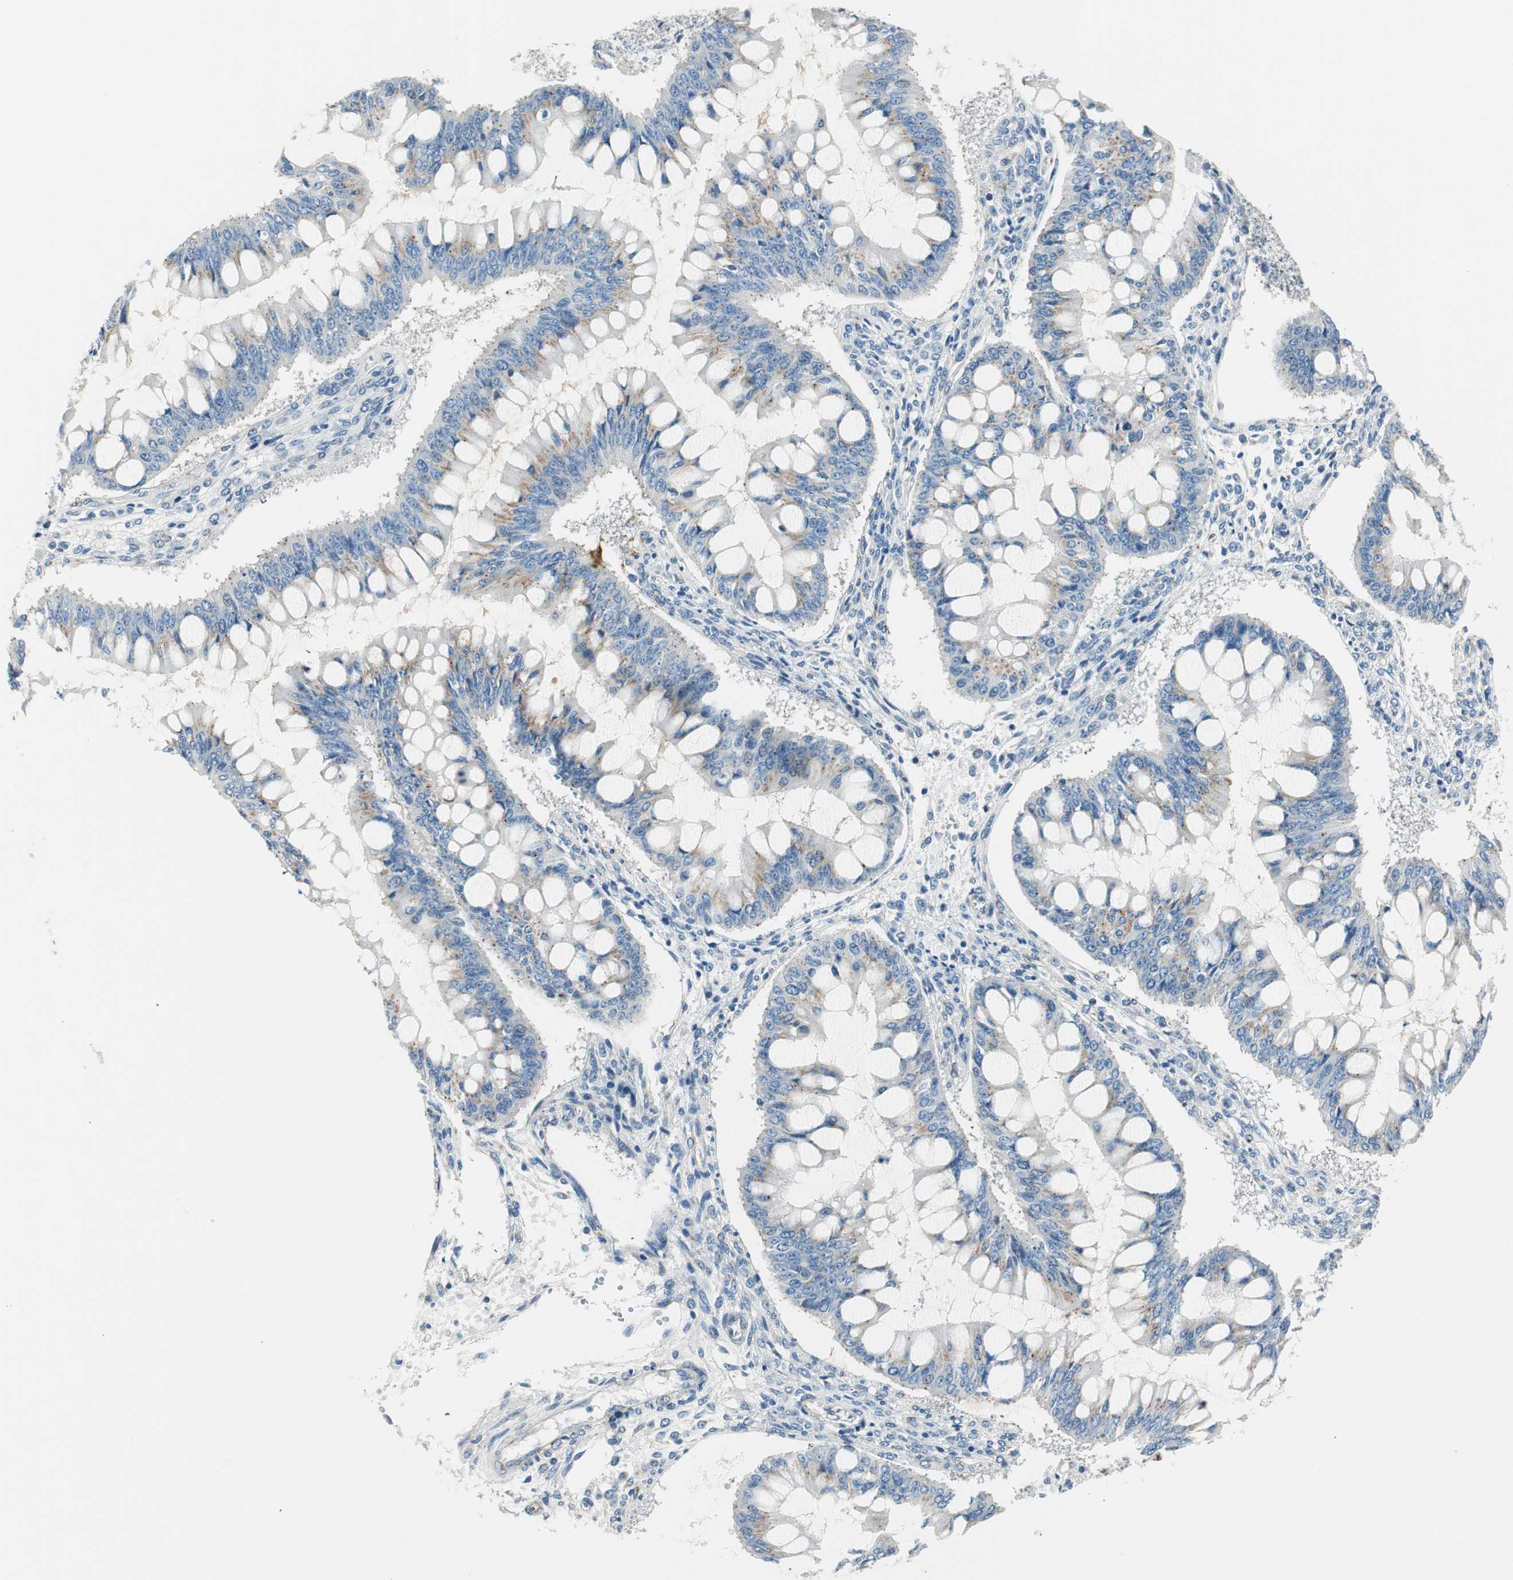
{"staining": {"intensity": "weak", "quantity": "<25%", "location": "cytoplasmic/membranous"}, "tissue": "ovarian cancer", "cell_type": "Tumor cells", "image_type": "cancer", "snomed": [{"axis": "morphology", "description": "Cystadenocarcinoma, mucinous, NOS"}, {"axis": "topography", "description": "Ovary"}], "caption": "This photomicrograph is of mucinous cystadenocarcinoma (ovarian) stained with immunohistochemistry to label a protein in brown with the nuclei are counter-stained blue. There is no positivity in tumor cells.", "gene": "TMF1", "patient": {"sex": "female", "age": 73}}